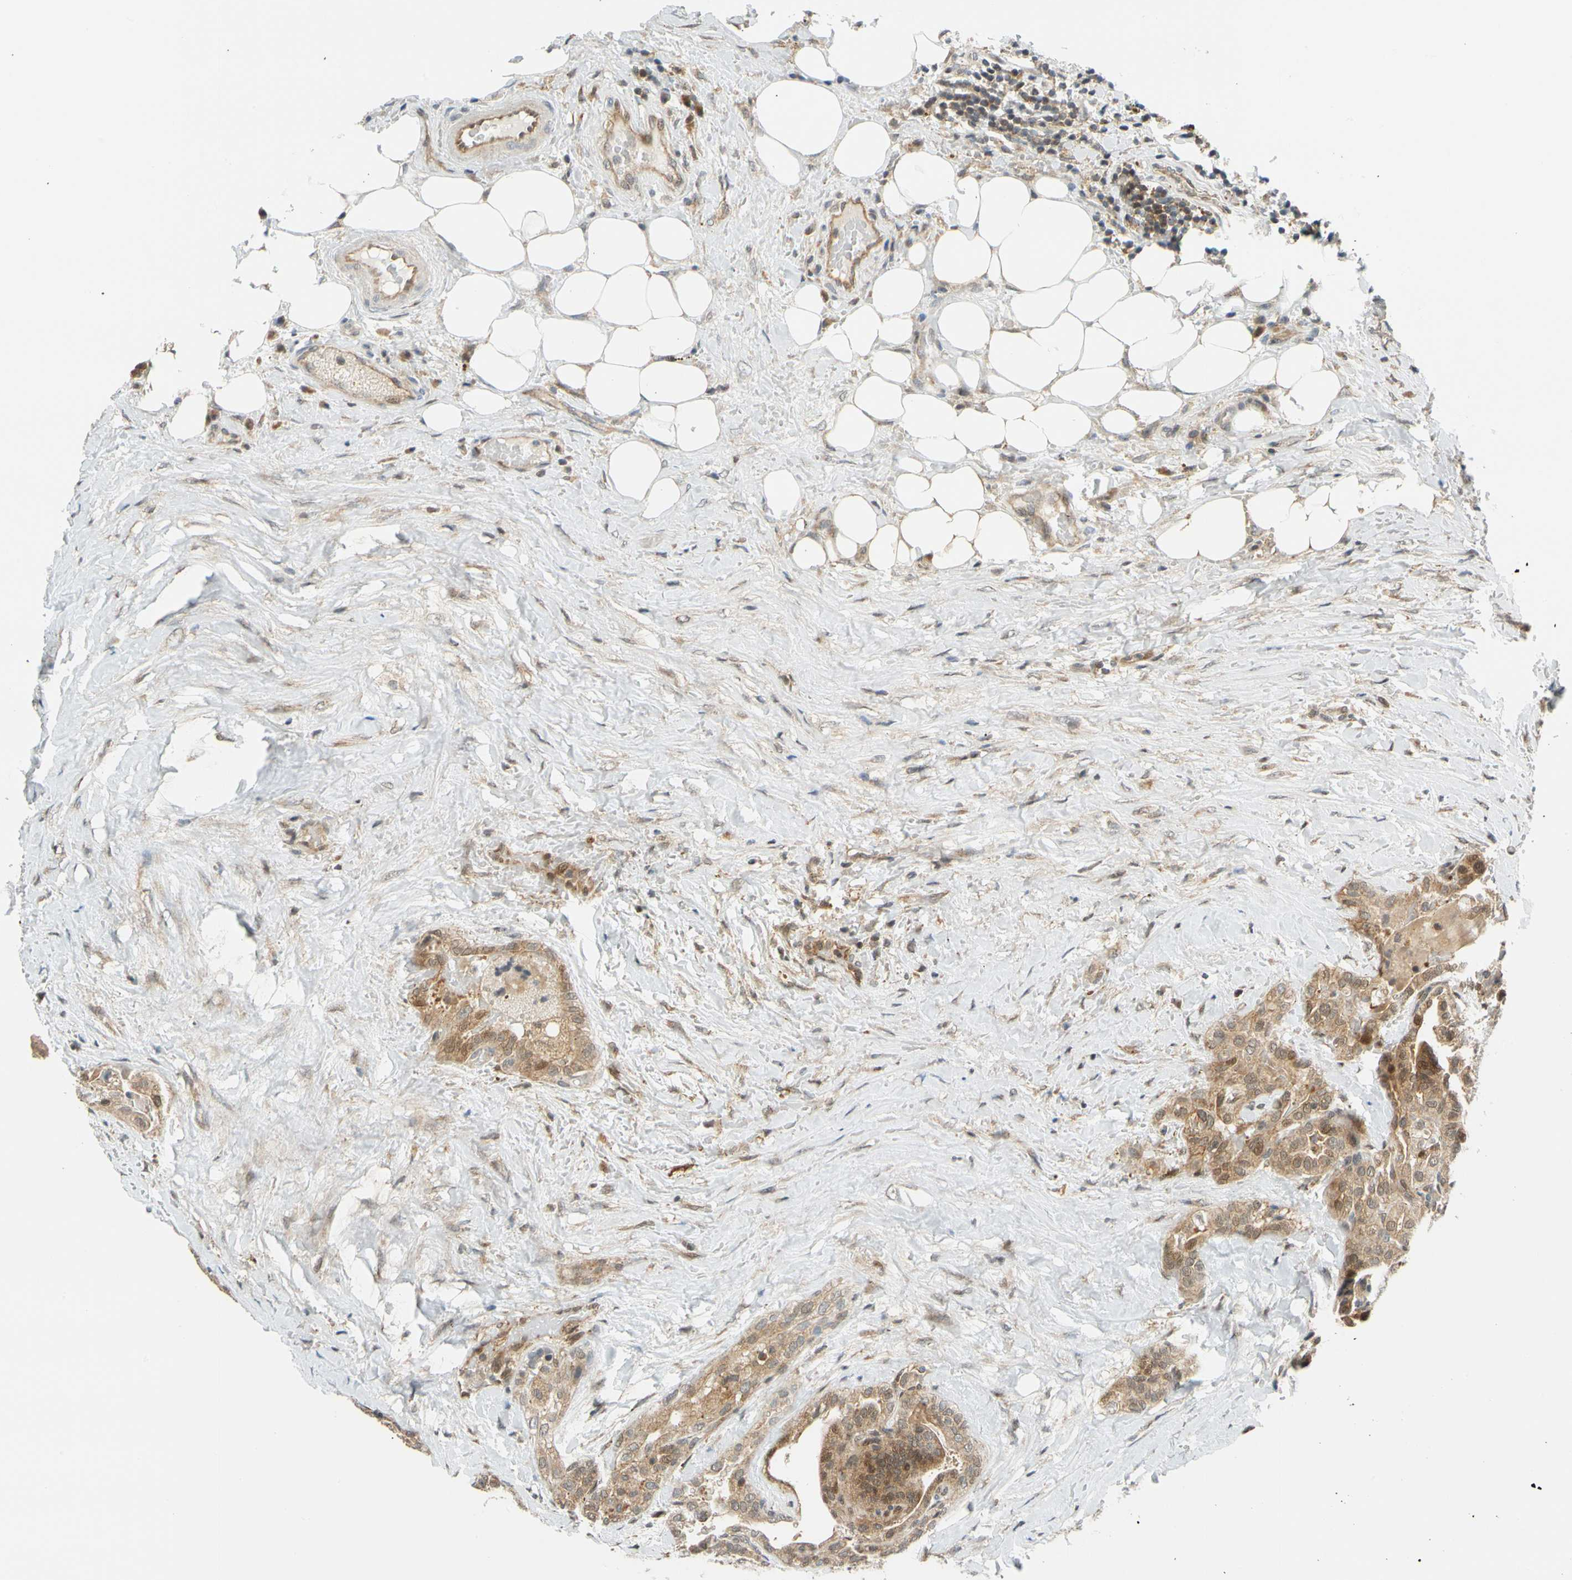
{"staining": {"intensity": "moderate", "quantity": ">75%", "location": "cytoplasmic/membranous"}, "tissue": "thyroid cancer", "cell_type": "Tumor cells", "image_type": "cancer", "snomed": [{"axis": "morphology", "description": "Papillary adenocarcinoma, NOS"}, {"axis": "topography", "description": "Thyroid gland"}], "caption": "This is a micrograph of immunohistochemistry (IHC) staining of thyroid cancer, which shows moderate positivity in the cytoplasmic/membranous of tumor cells.", "gene": "MAPK9", "patient": {"sex": "male", "age": 77}}